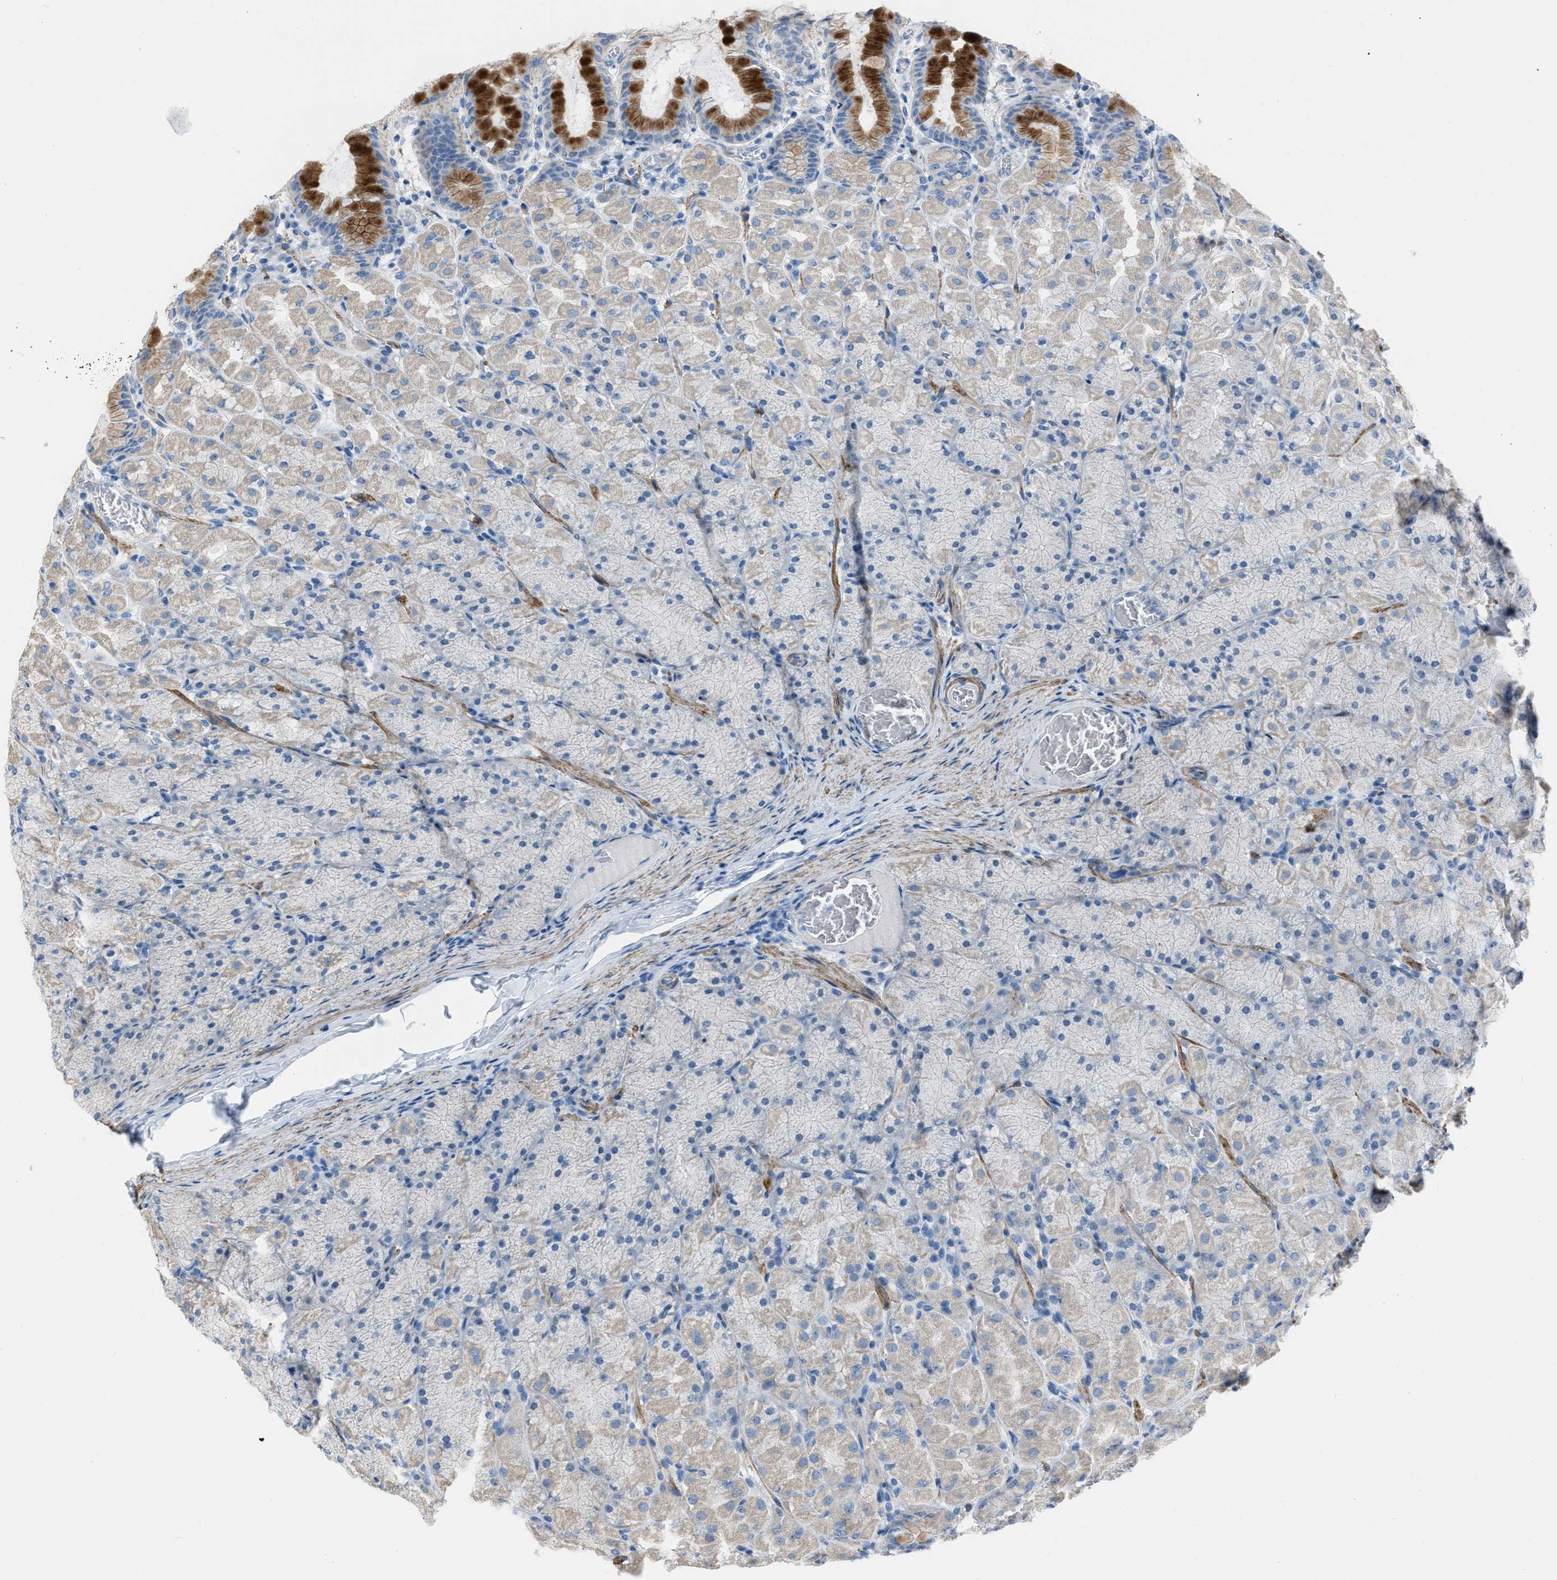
{"staining": {"intensity": "strong", "quantity": "<25%", "location": "cytoplasmic/membranous"}, "tissue": "stomach", "cell_type": "Glandular cells", "image_type": "normal", "snomed": [{"axis": "morphology", "description": "Normal tissue, NOS"}, {"axis": "topography", "description": "Stomach, upper"}], "caption": "About <25% of glandular cells in benign stomach display strong cytoplasmic/membranous protein expression as visualized by brown immunohistochemical staining.", "gene": "SPATC1L", "patient": {"sex": "female", "age": 56}}